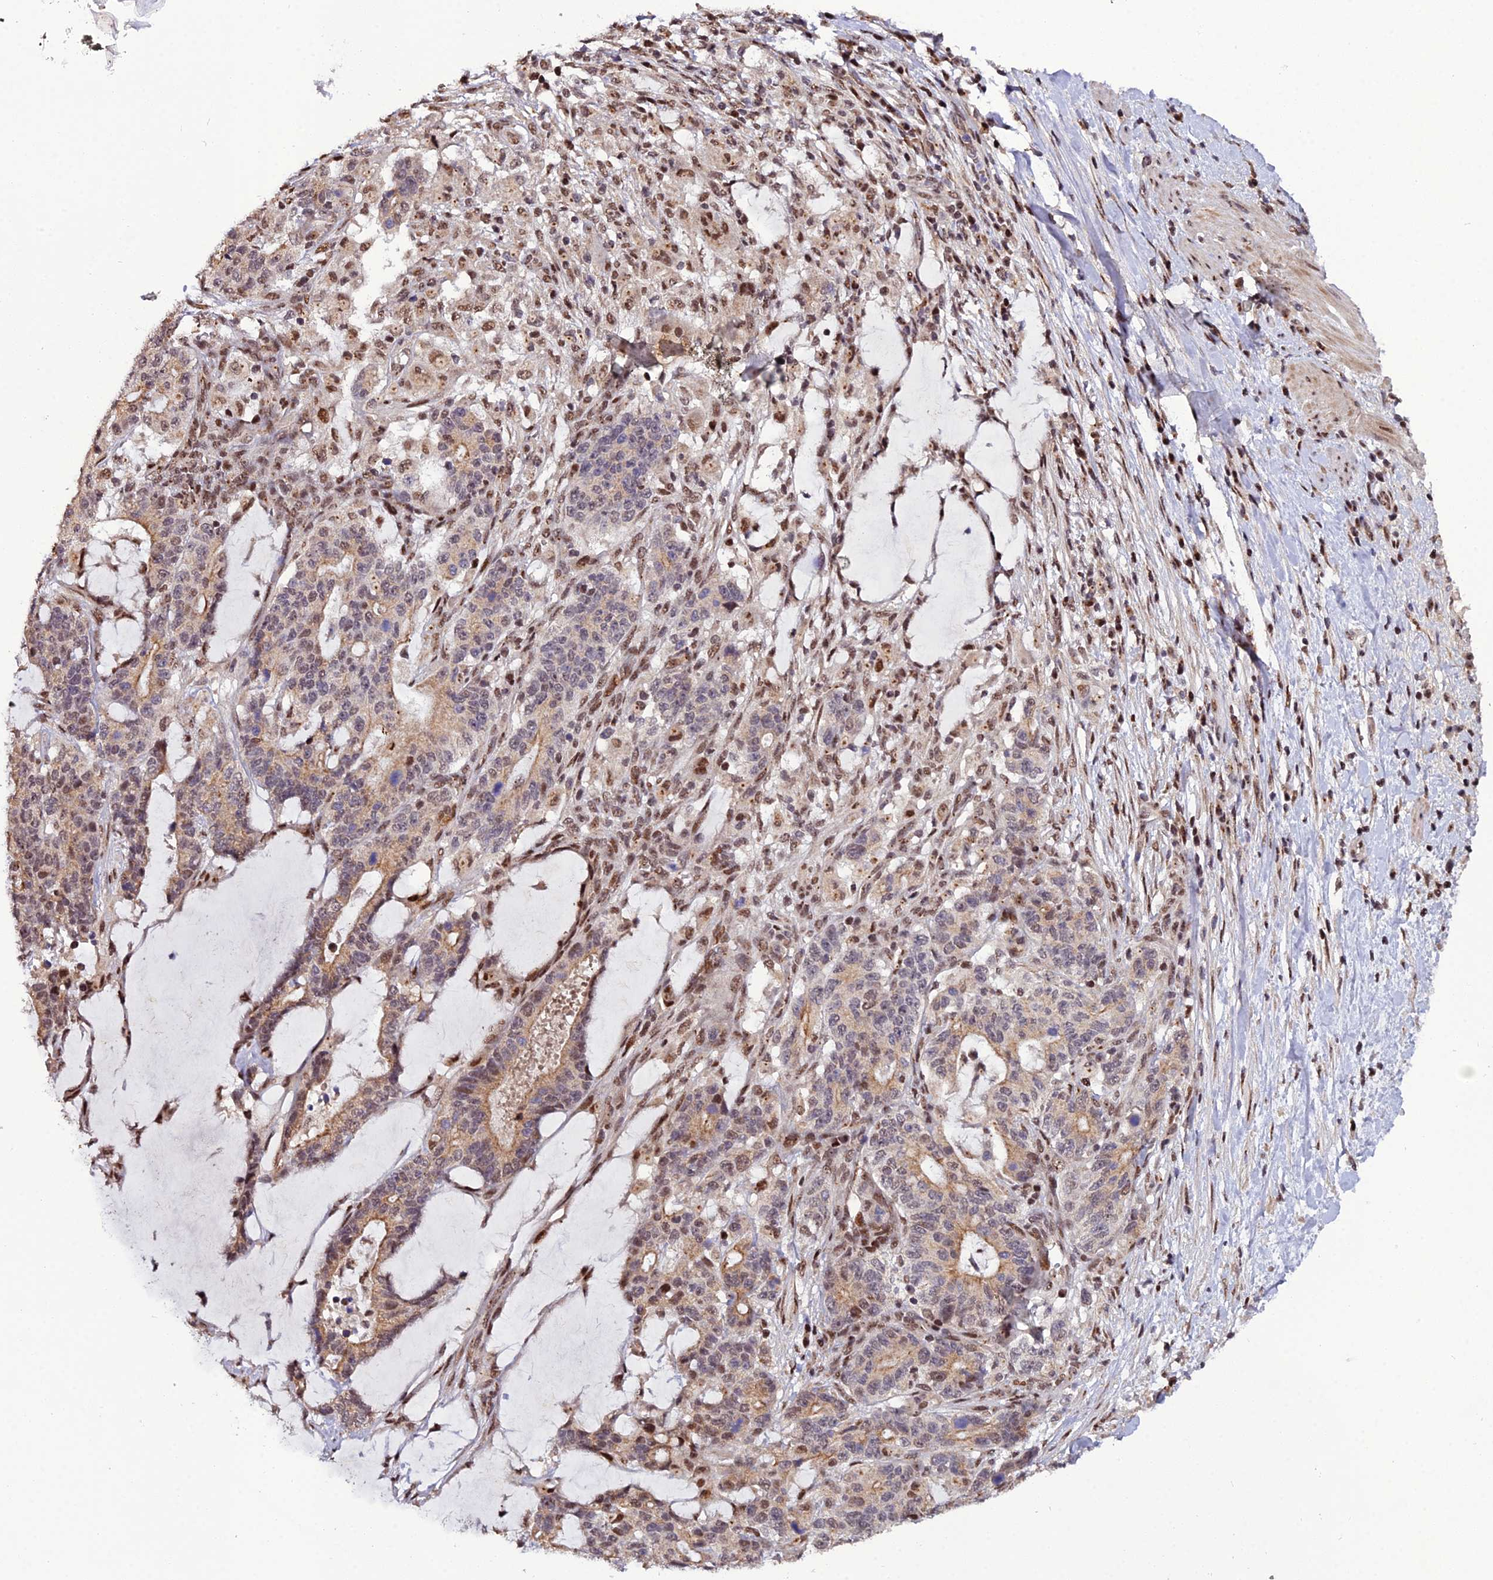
{"staining": {"intensity": "moderate", "quantity": "25%-75%", "location": "cytoplasmic/membranous,nuclear"}, "tissue": "stomach cancer", "cell_type": "Tumor cells", "image_type": "cancer", "snomed": [{"axis": "morphology", "description": "Normal tissue, NOS"}, {"axis": "morphology", "description": "Adenocarcinoma, NOS"}, {"axis": "topography", "description": "Stomach"}], "caption": "Protein expression analysis of human stomach adenocarcinoma reveals moderate cytoplasmic/membranous and nuclear expression in about 25%-75% of tumor cells. The protein is shown in brown color, while the nuclei are stained blue.", "gene": "ARL2", "patient": {"sex": "female", "age": 64}}